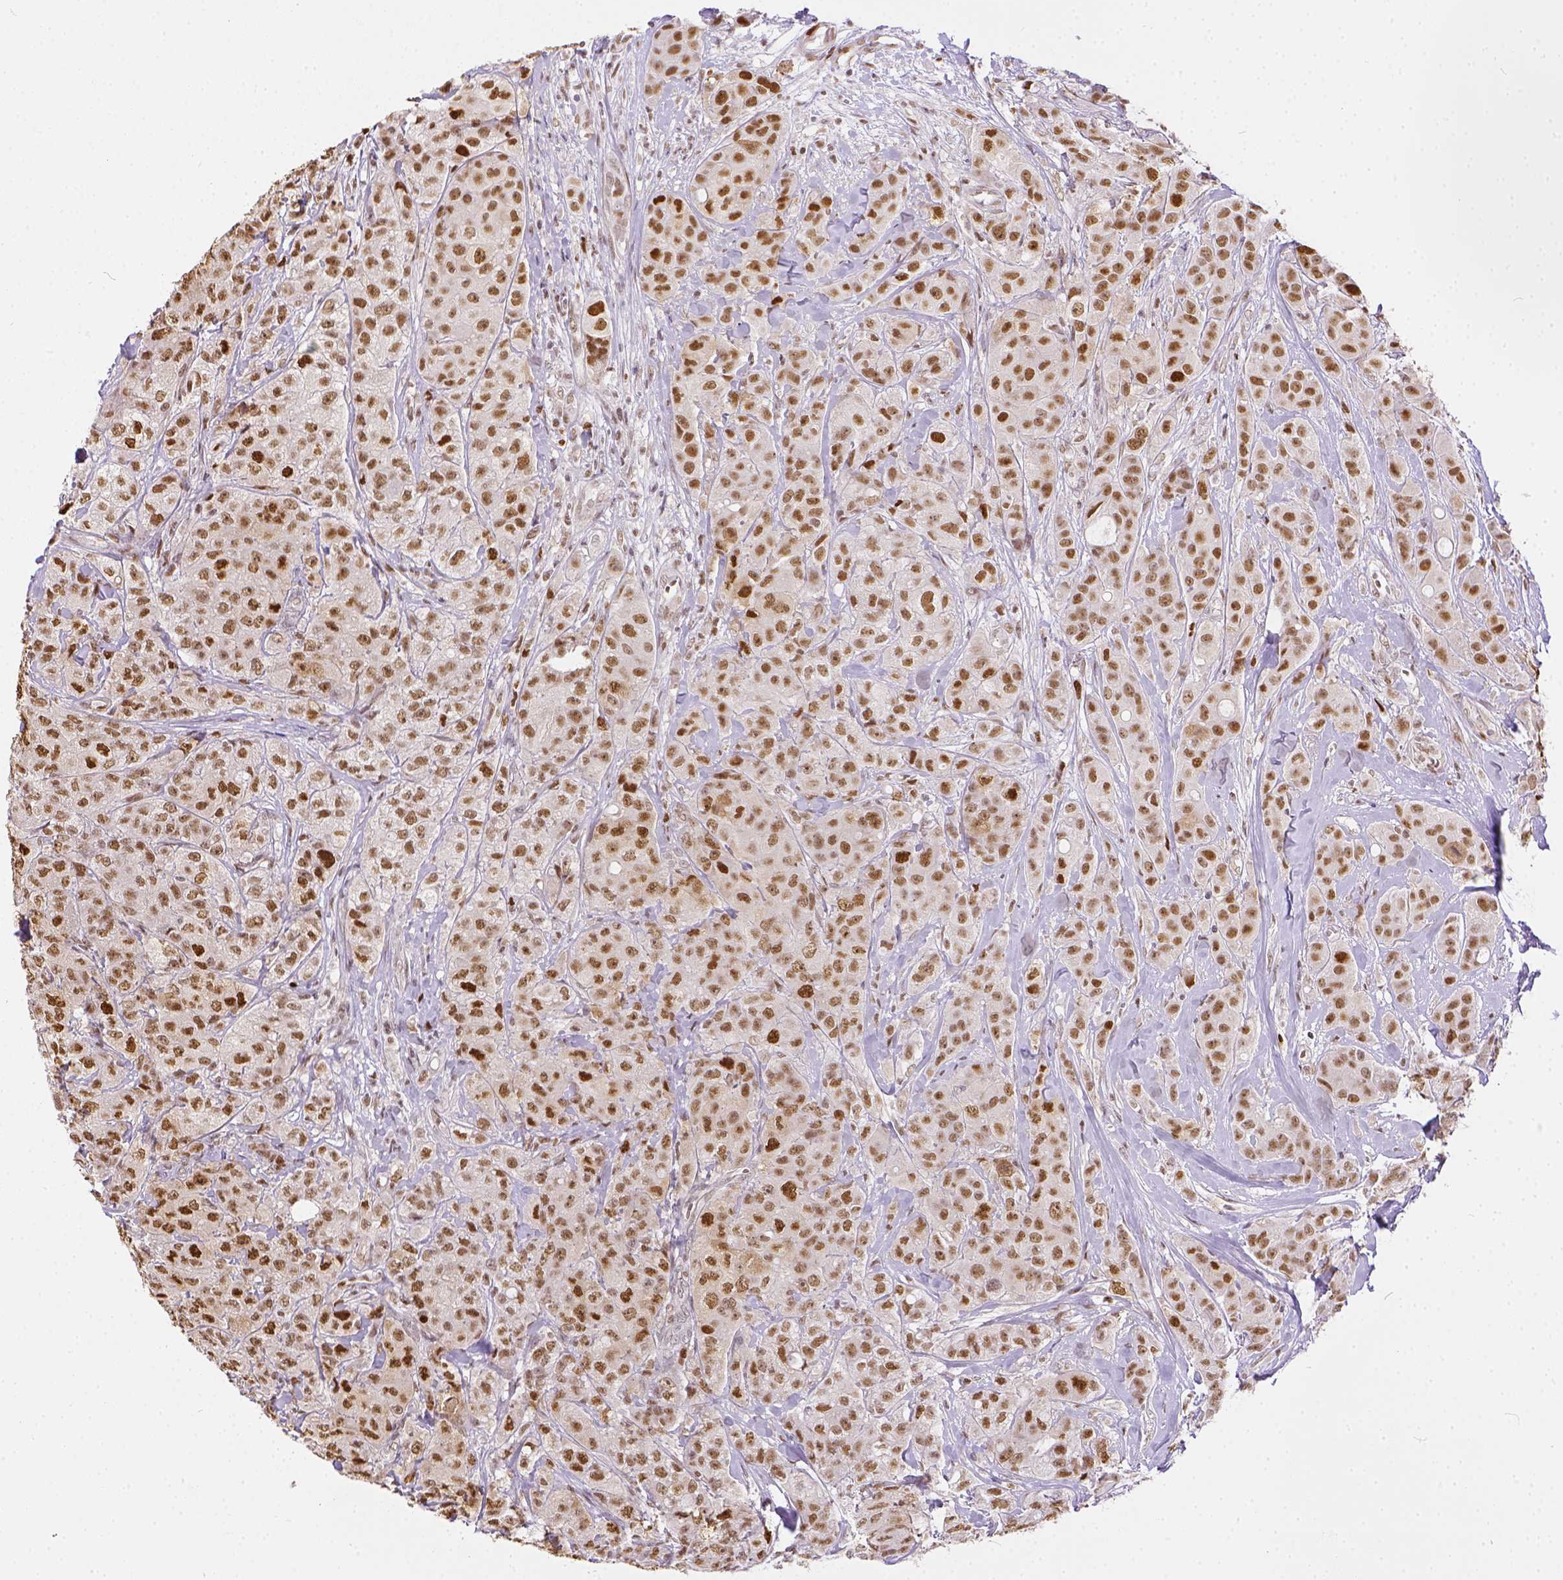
{"staining": {"intensity": "moderate", "quantity": ">75%", "location": "nuclear"}, "tissue": "breast cancer", "cell_type": "Tumor cells", "image_type": "cancer", "snomed": [{"axis": "morphology", "description": "Duct carcinoma"}, {"axis": "topography", "description": "Breast"}], "caption": "Breast cancer (invasive ductal carcinoma) tissue exhibits moderate nuclear positivity in approximately >75% of tumor cells, visualized by immunohistochemistry.", "gene": "ERCC1", "patient": {"sex": "female", "age": 43}}